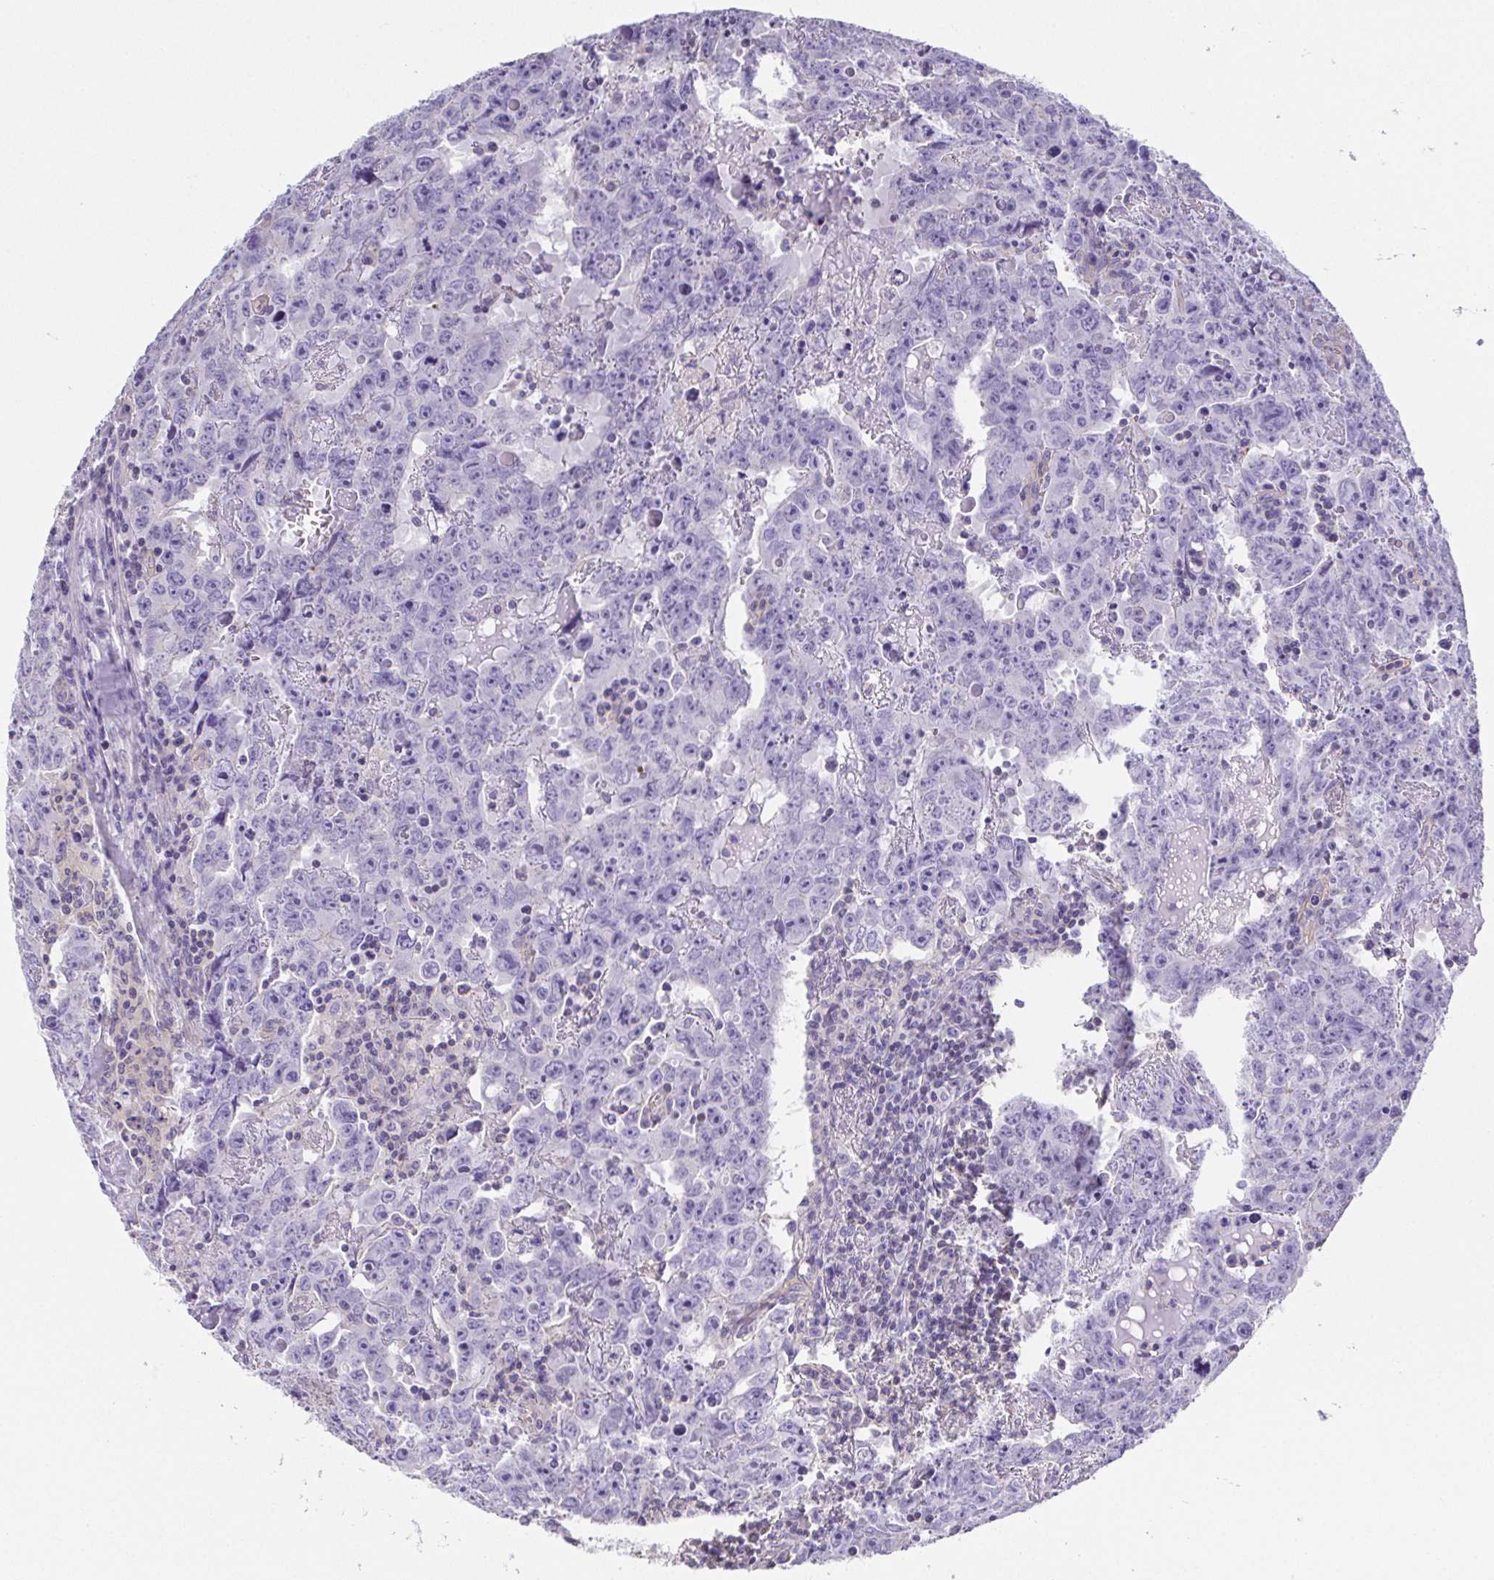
{"staining": {"intensity": "negative", "quantity": "none", "location": "none"}, "tissue": "testis cancer", "cell_type": "Tumor cells", "image_type": "cancer", "snomed": [{"axis": "morphology", "description": "Carcinoma, Embryonal, NOS"}, {"axis": "topography", "description": "Testis"}], "caption": "Immunohistochemical staining of testis cancer (embryonal carcinoma) reveals no significant positivity in tumor cells.", "gene": "MYL6", "patient": {"sex": "male", "age": 22}}